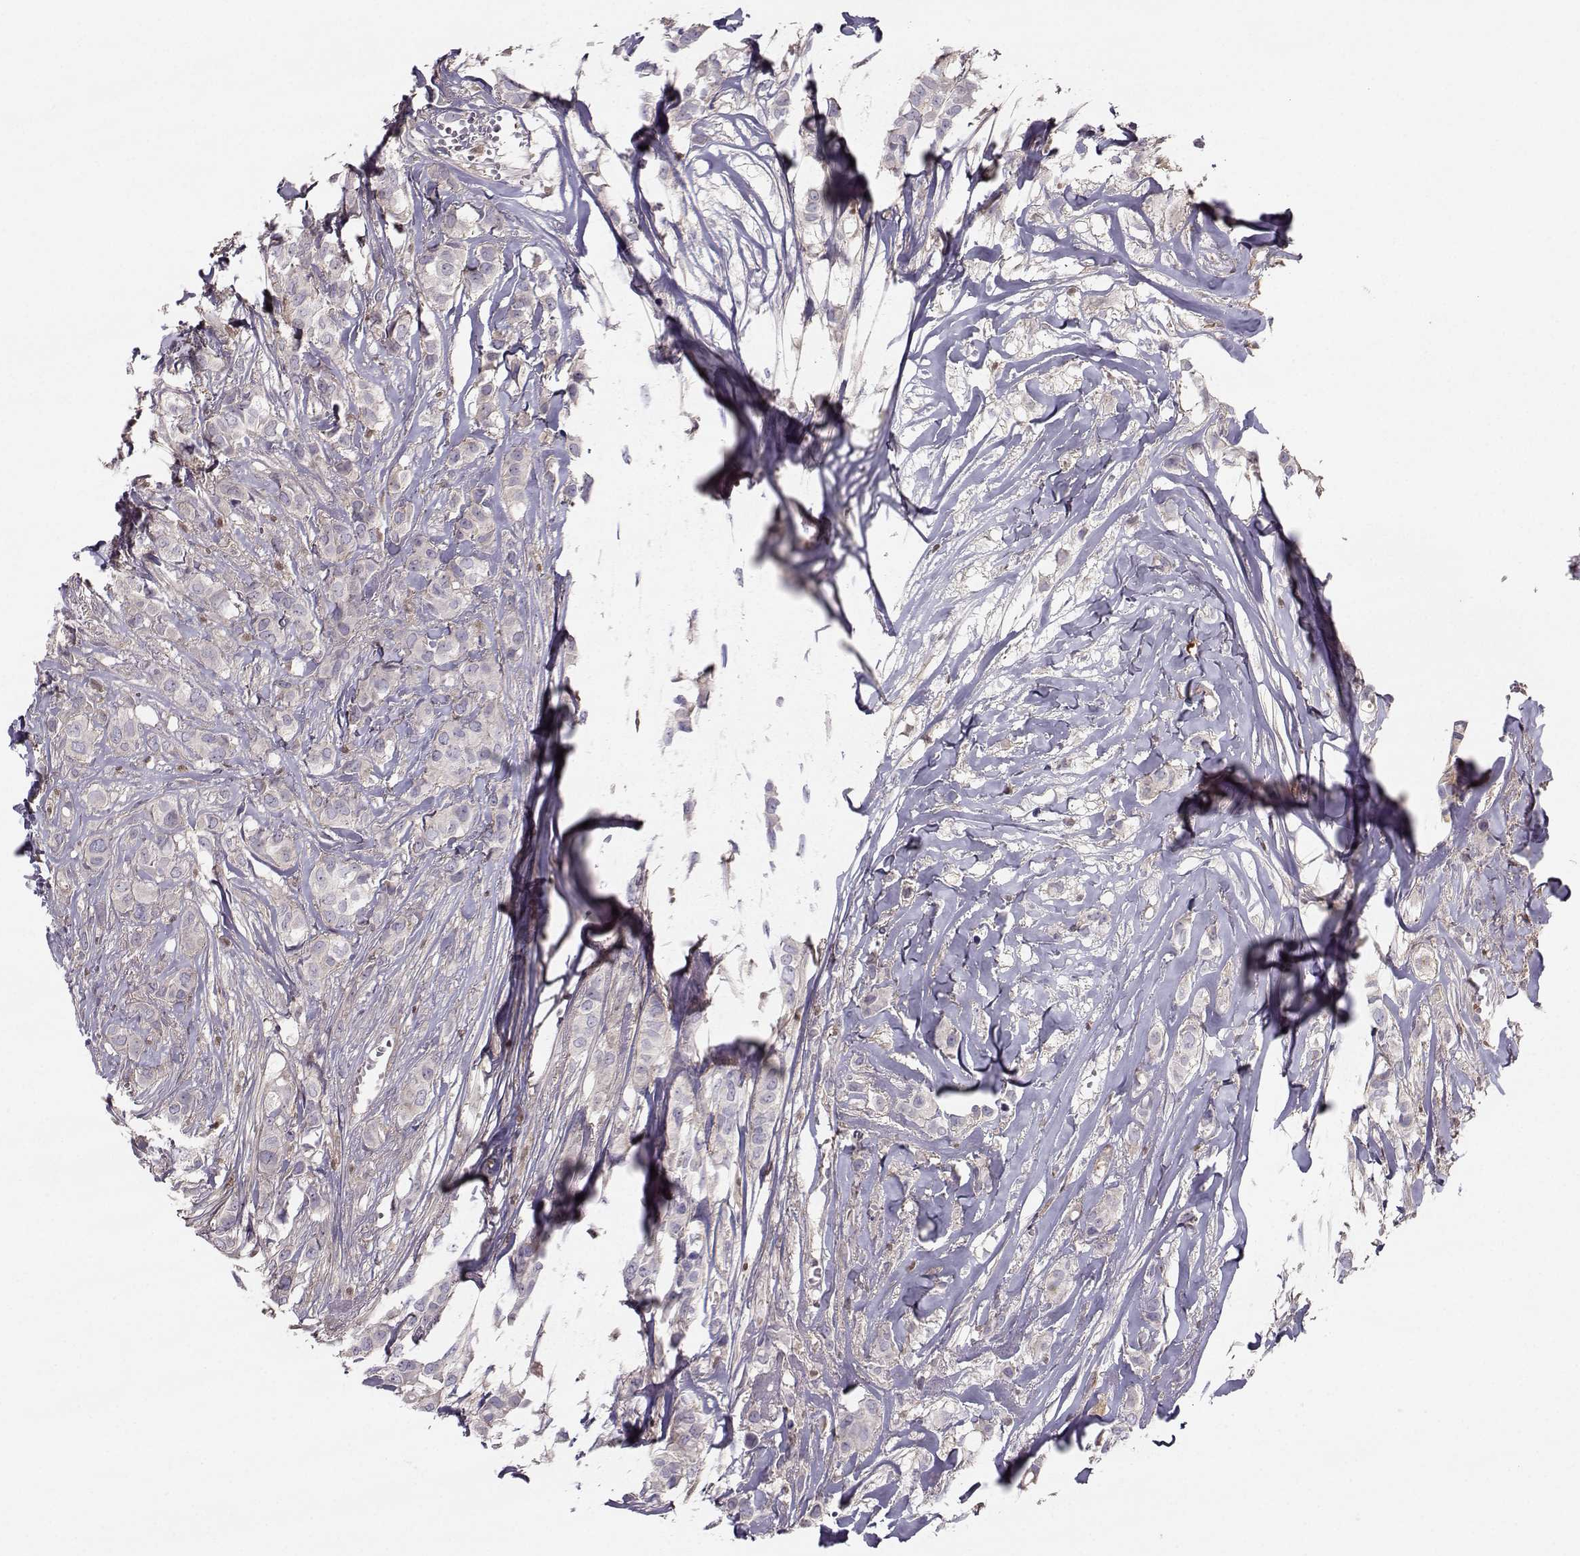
{"staining": {"intensity": "negative", "quantity": "none", "location": "none"}, "tissue": "breast cancer", "cell_type": "Tumor cells", "image_type": "cancer", "snomed": [{"axis": "morphology", "description": "Duct carcinoma"}, {"axis": "topography", "description": "Breast"}], "caption": "A high-resolution image shows immunohistochemistry staining of breast invasive ductal carcinoma, which displays no significant expression in tumor cells.", "gene": "ASB16", "patient": {"sex": "female", "age": 85}}